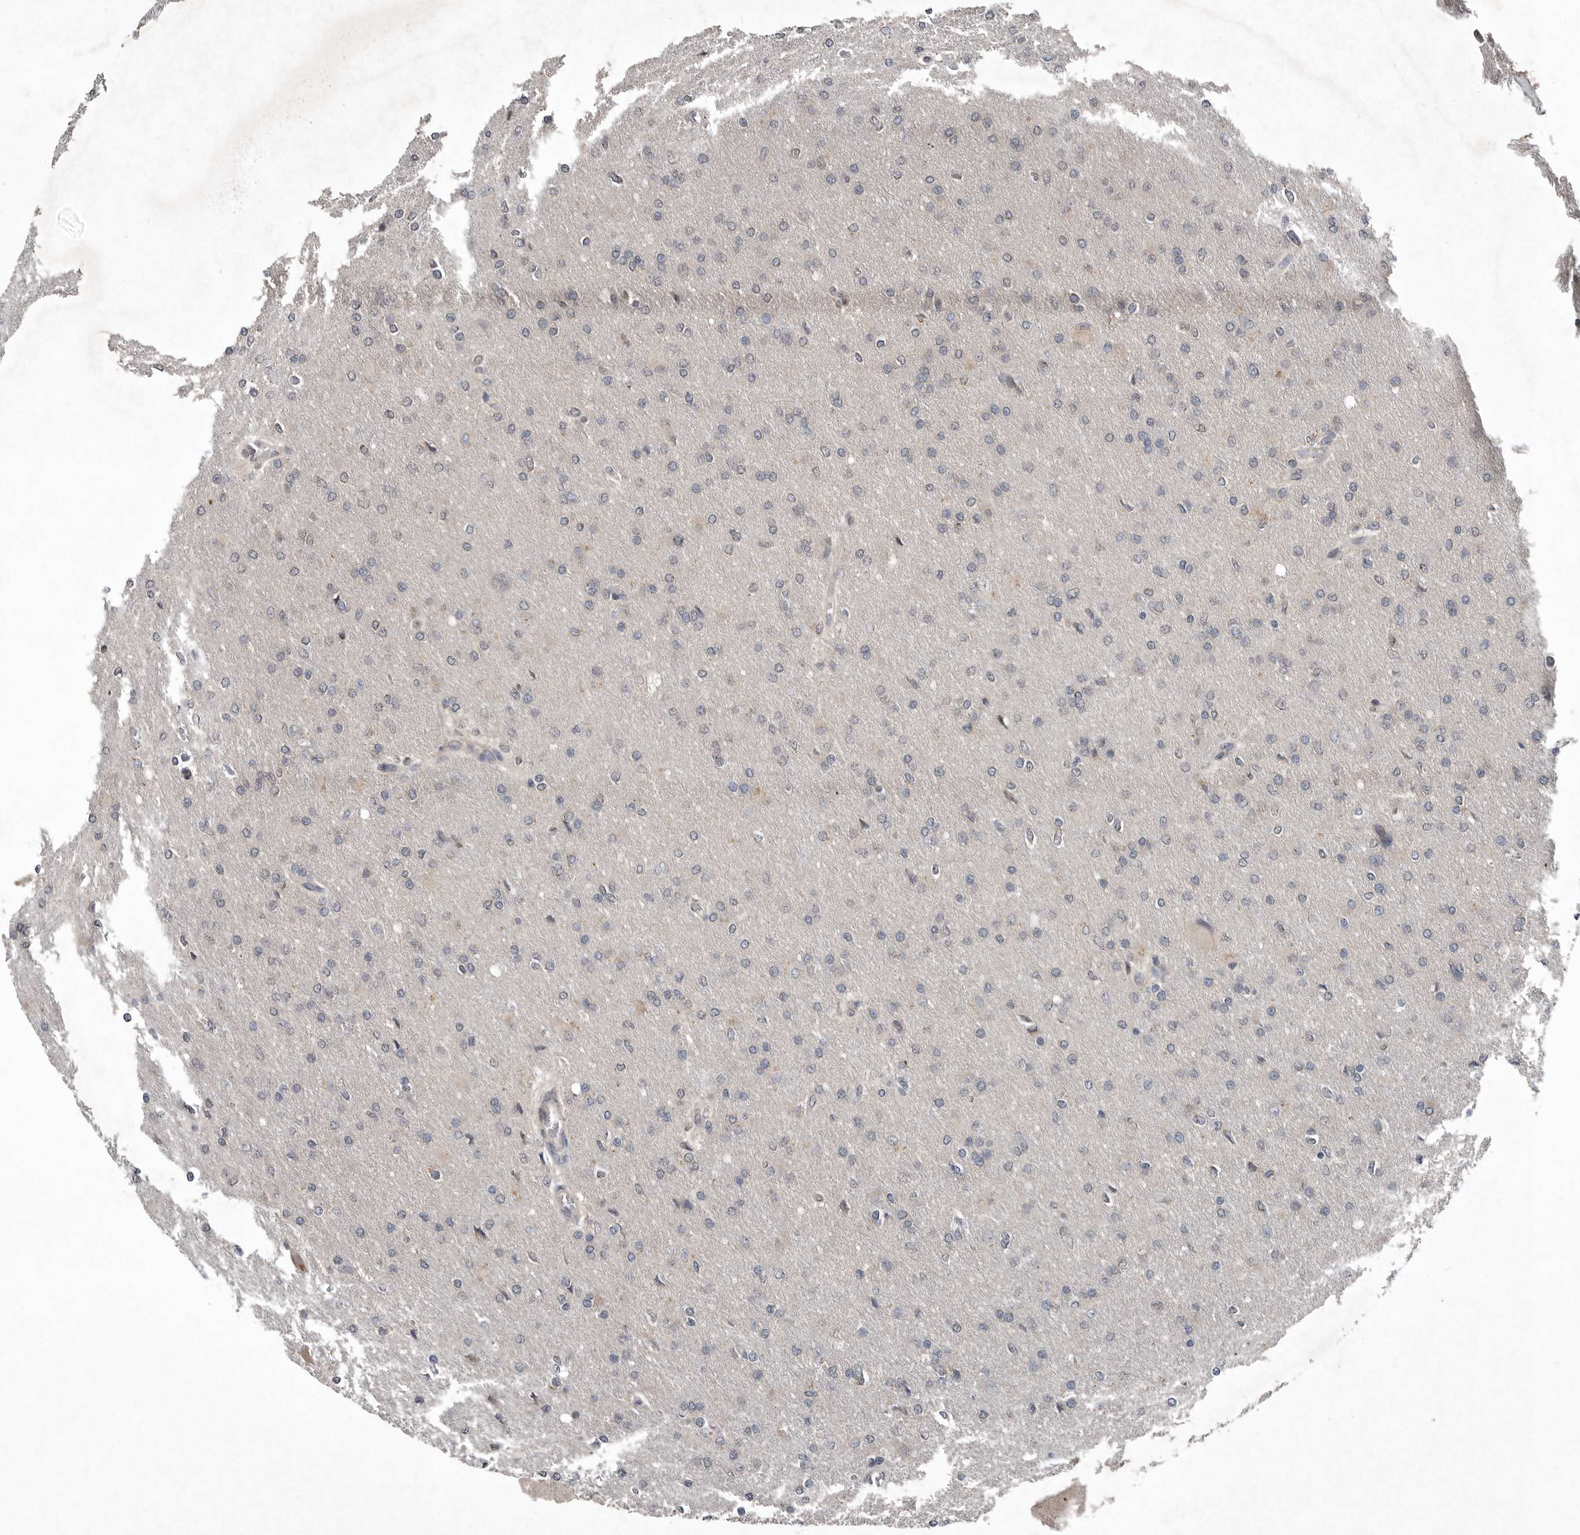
{"staining": {"intensity": "negative", "quantity": "none", "location": "none"}, "tissue": "glioma", "cell_type": "Tumor cells", "image_type": "cancer", "snomed": [{"axis": "morphology", "description": "Glioma, malignant, High grade"}, {"axis": "topography", "description": "Cerebral cortex"}], "caption": "DAB (3,3'-diaminobenzidine) immunohistochemical staining of glioma shows no significant staining in tumor cells.", "gene": "SCP2", "patient": {"sex": "female", "age": 36}}